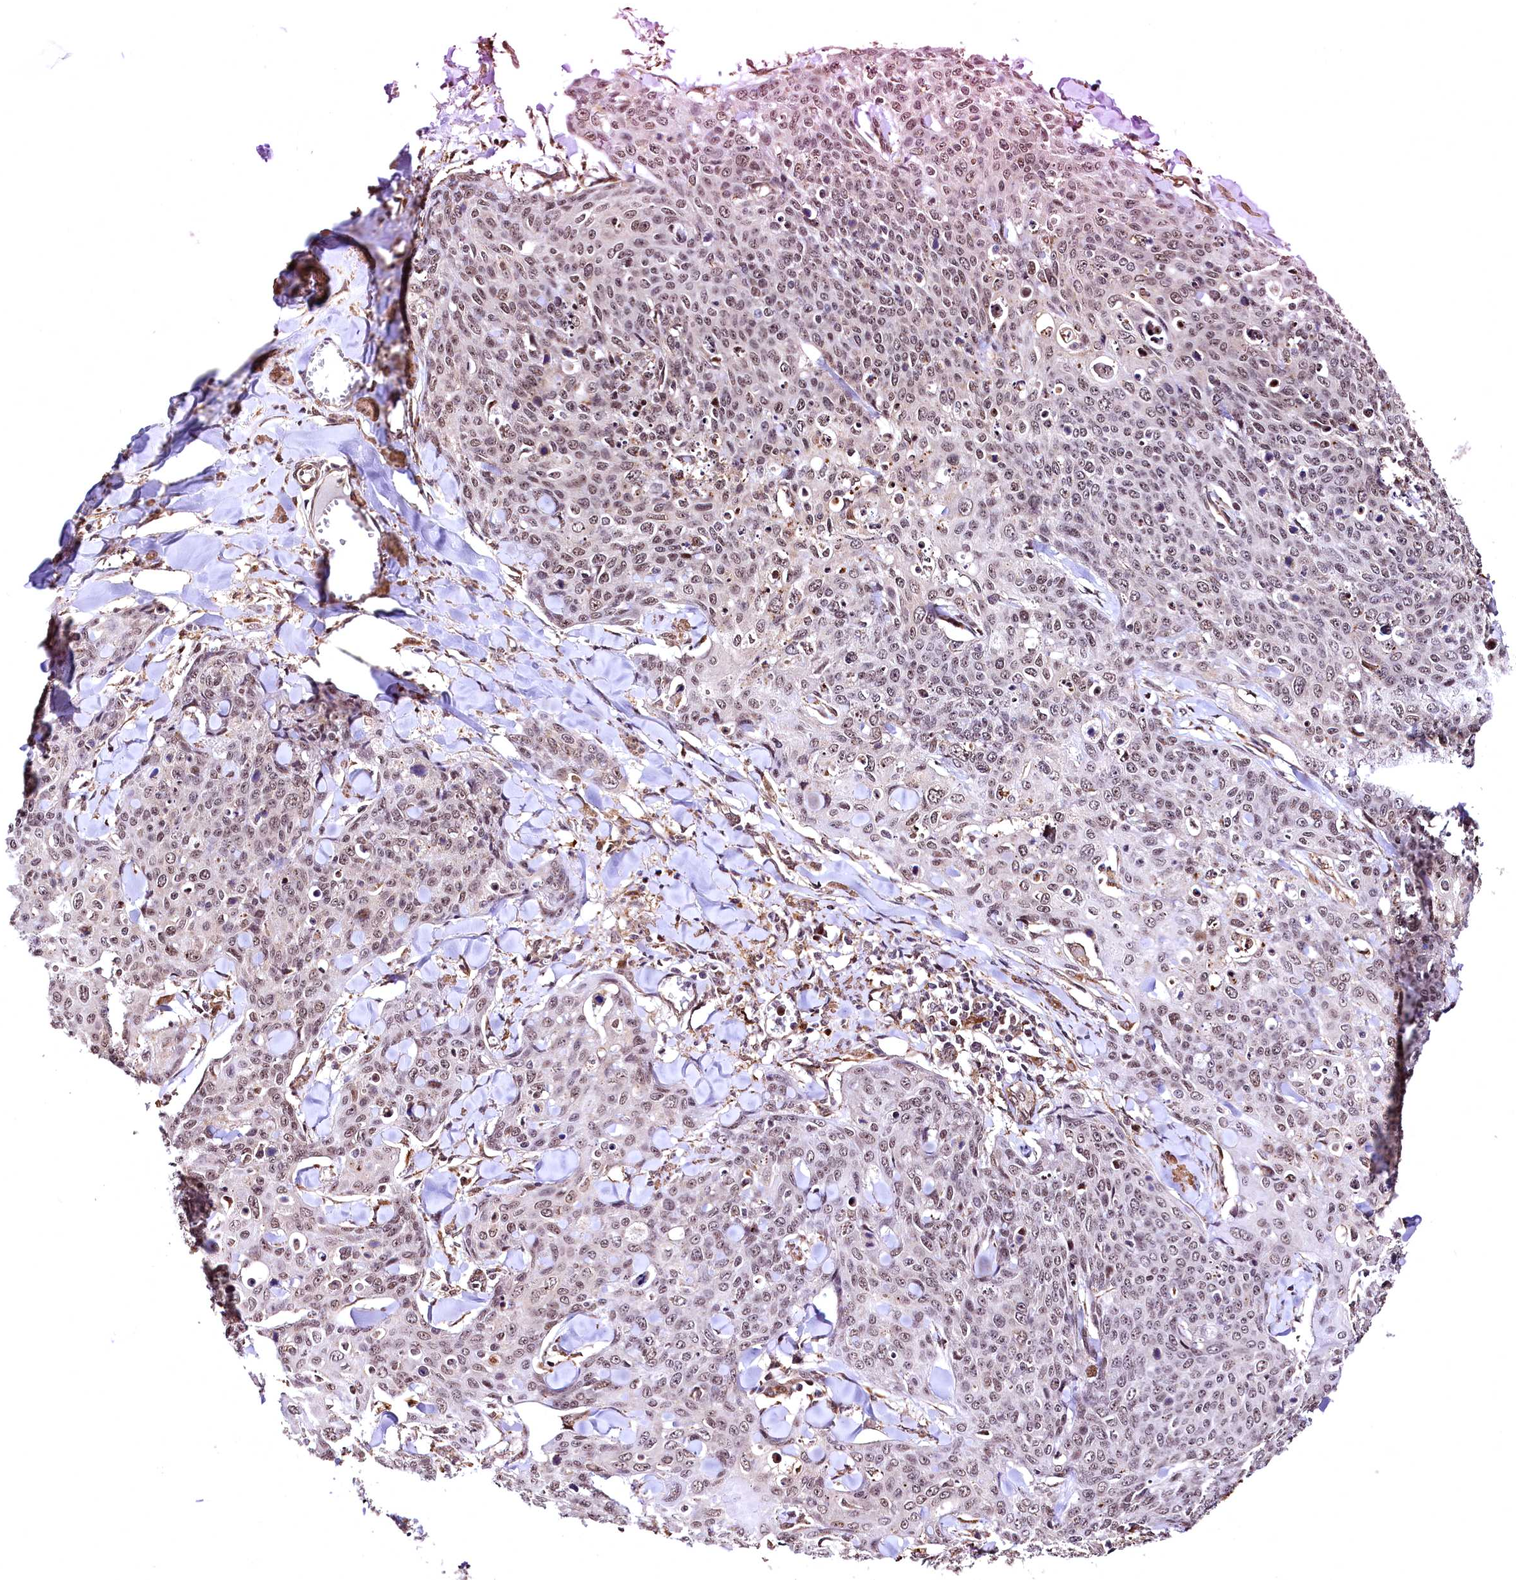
{"staining": {"intensity": "moderate", "quantity": "25%-75%", "location": "nuclear"}, "tissue": "skin cancer", "cell_type": "Tumor cells", "image_type": "cancer", "snomed": [{"axis": "morphology", "description": "Squamous cell carcinoma, NOS"}, {"axis": "topography", "description": "Skin"}, {"axis": "topography", "description": "Vulva"}], "caption": "Immunohistochemistry of skin cancer (squamous cell carcinoma) demonstrates medium levels of moderate nuclear staining in approximately 25%-75% of tumor cells. (Stains: DAB in brown, nuclei in blue, Microscopy: brightfield microscopy at high magnification).", "gene": "PDS5B", "patient": {"sex": "female", "age": 85}}